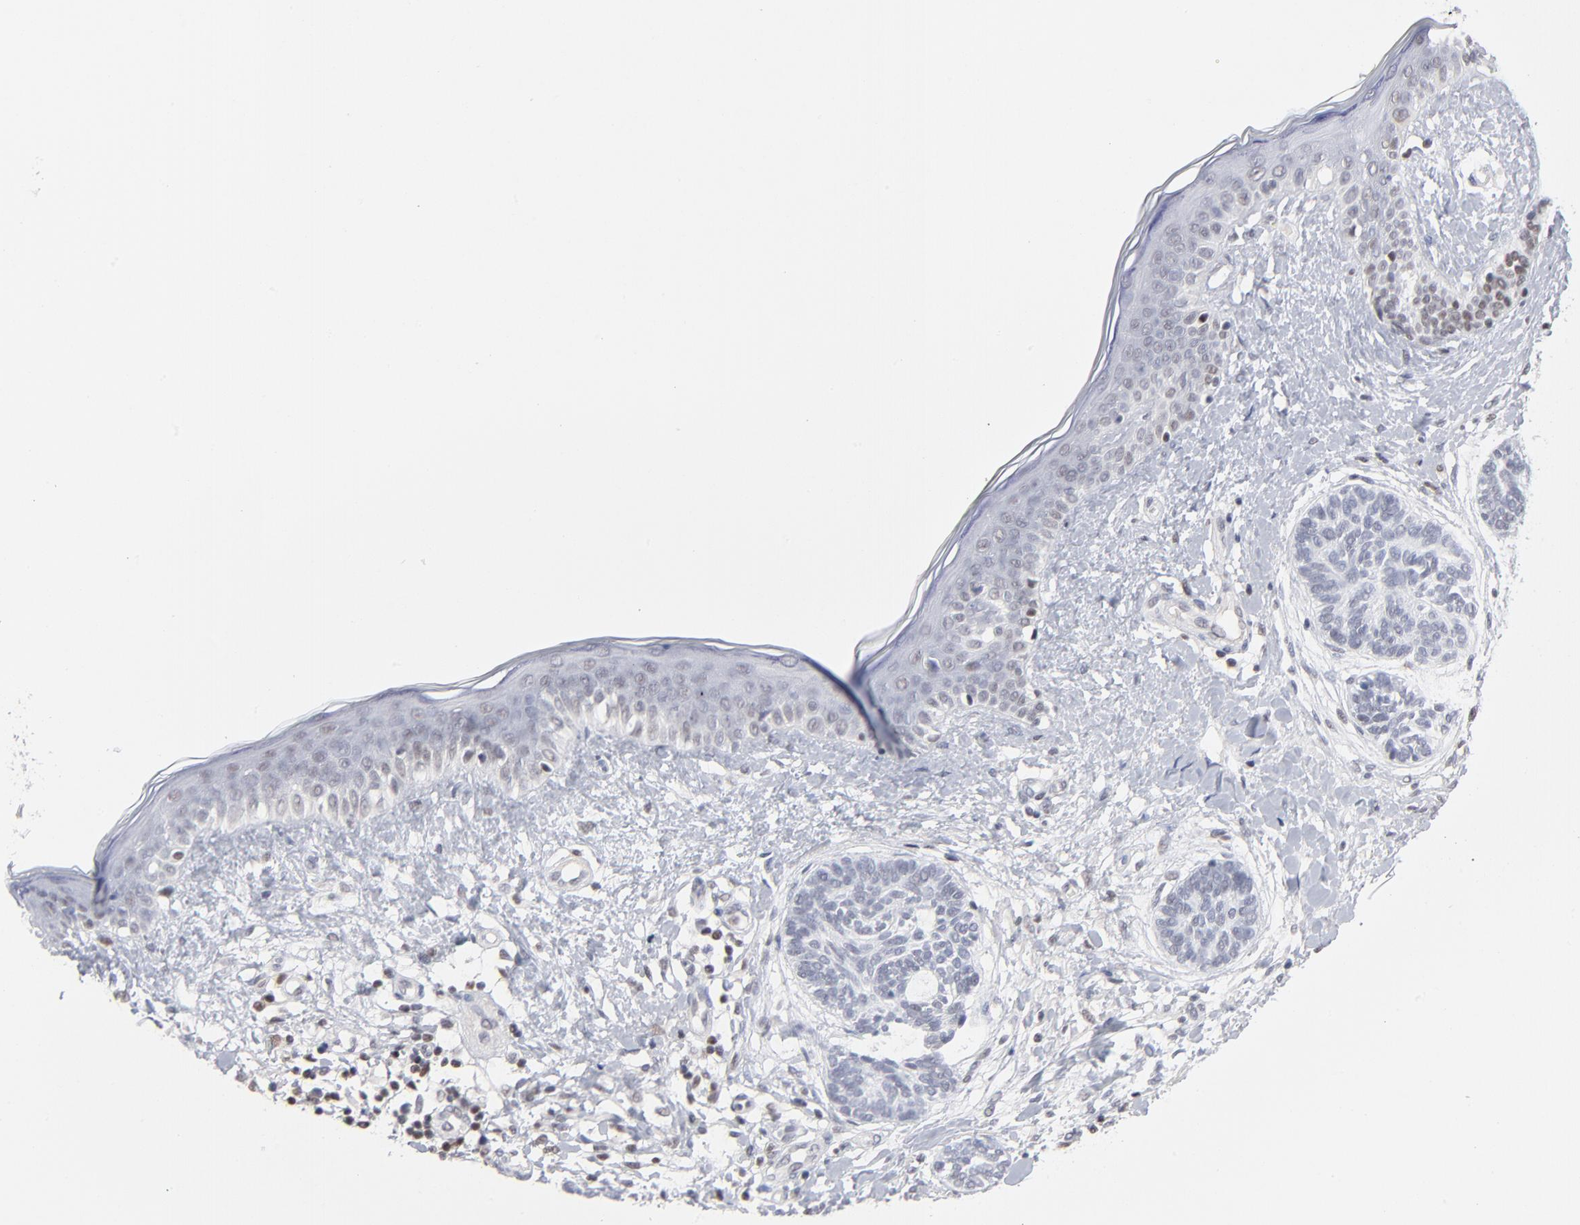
{"staining": {"intensity": "negative", "quantity": "none", "location": "none"}, "tissue": "skin cancer", "cell_type": "Tumor cells", "image_type": "cancer", "snomed": [{"axis": "morphology", "description": "Normal tissue, NOS"}, {"axis": "morphology", "description": "Basal cell carcinoma"}, {"axis": "topography", "description": "Skin"}], "caption": "Immunohistochemistry (IHC) of human basal cell carcinoma (skin) demonstrates no staining in tumor cells.", "gene": "MAX", "patient": {"sex": "male", "age": 63}}